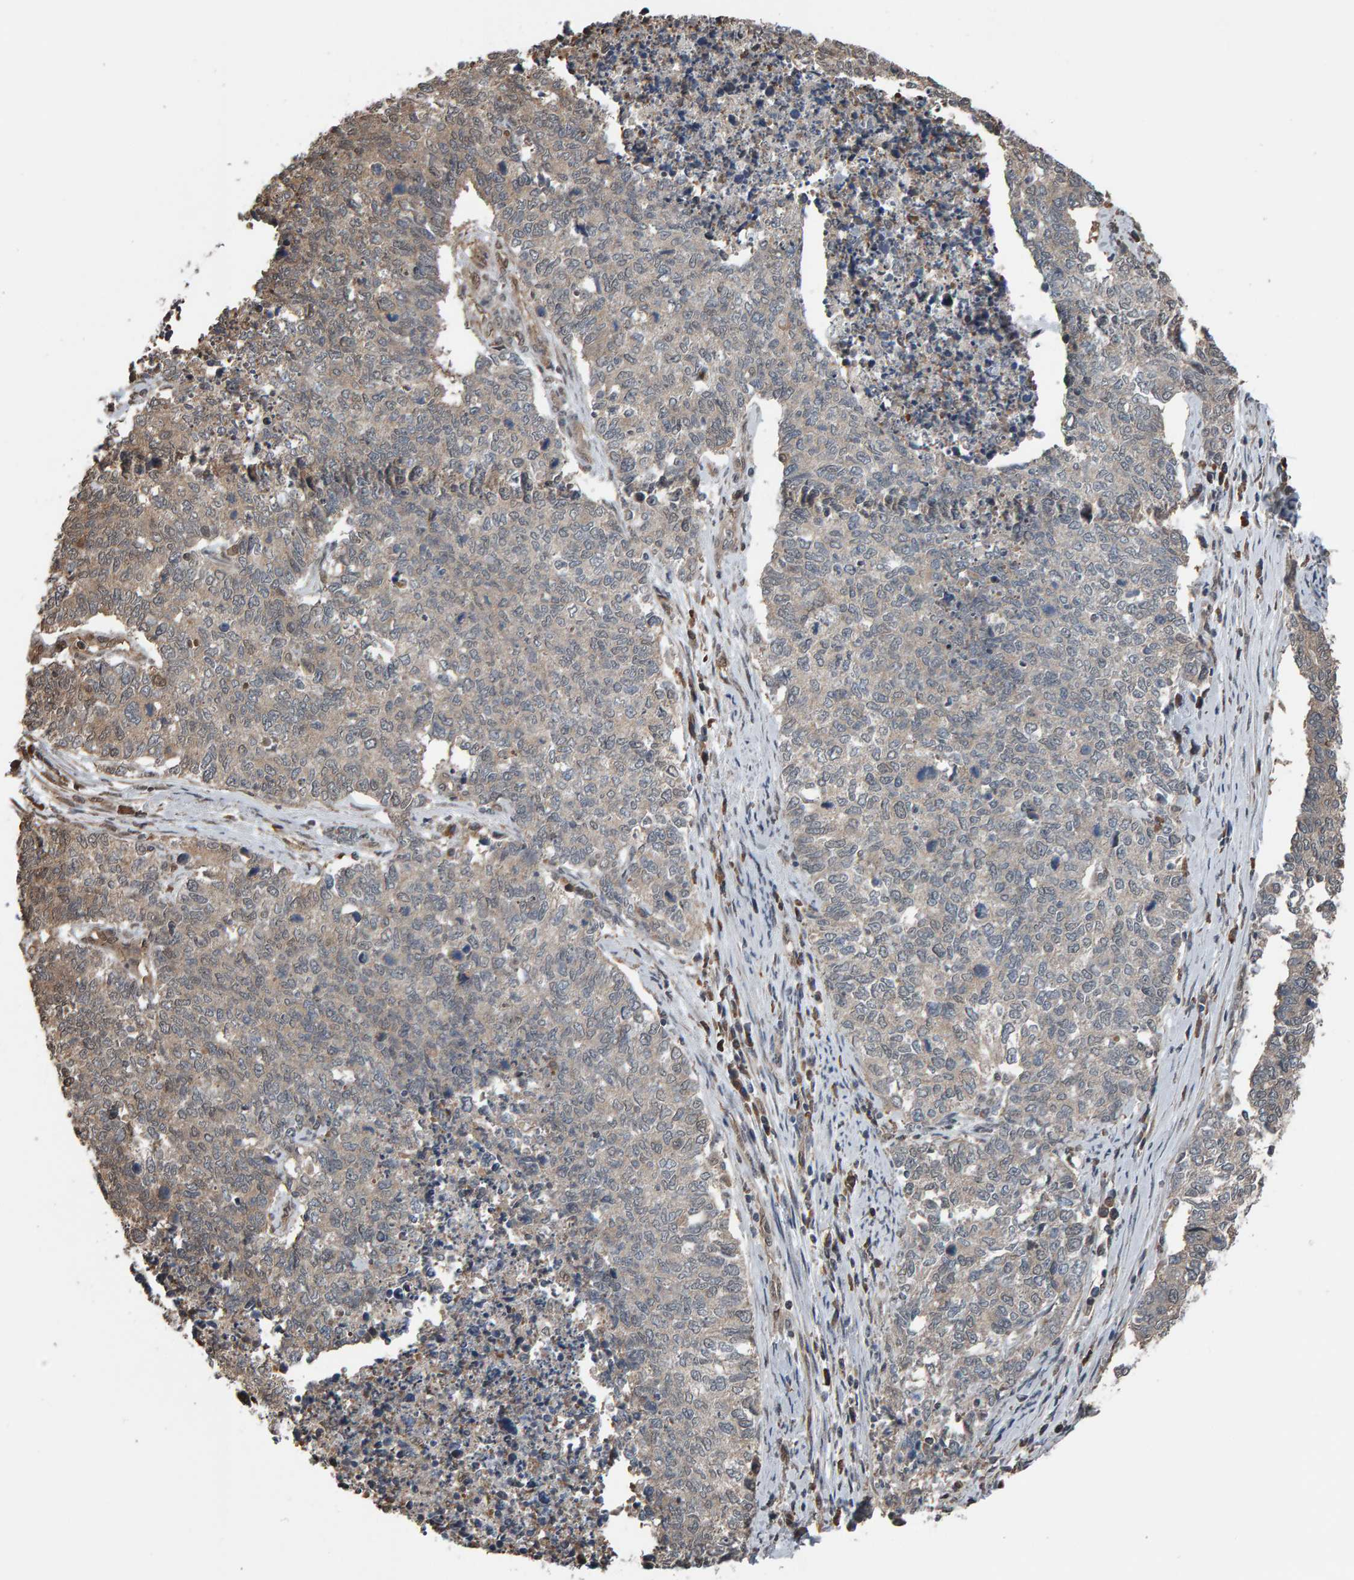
{"staining": {"intensity": "weak", "quantity": "<25%", "location": "cytoplasmic/membranous"}, "tissue": "cervical cancer", "cell_type": "Tumor cells", "image_type": "cancer", "snomed": [{"axis": "morphology", "description": "Squamous cell carcinoma, NOS"}, {"axis": "topography", "description": "Cervix"}], "caption": "Protein analysis of cervical cancer (squamous cell carcinoma) demonstrates no significant expression in tumor cells.", "gene": "COASY", "patient": {"sex": "female", "age": 63}}